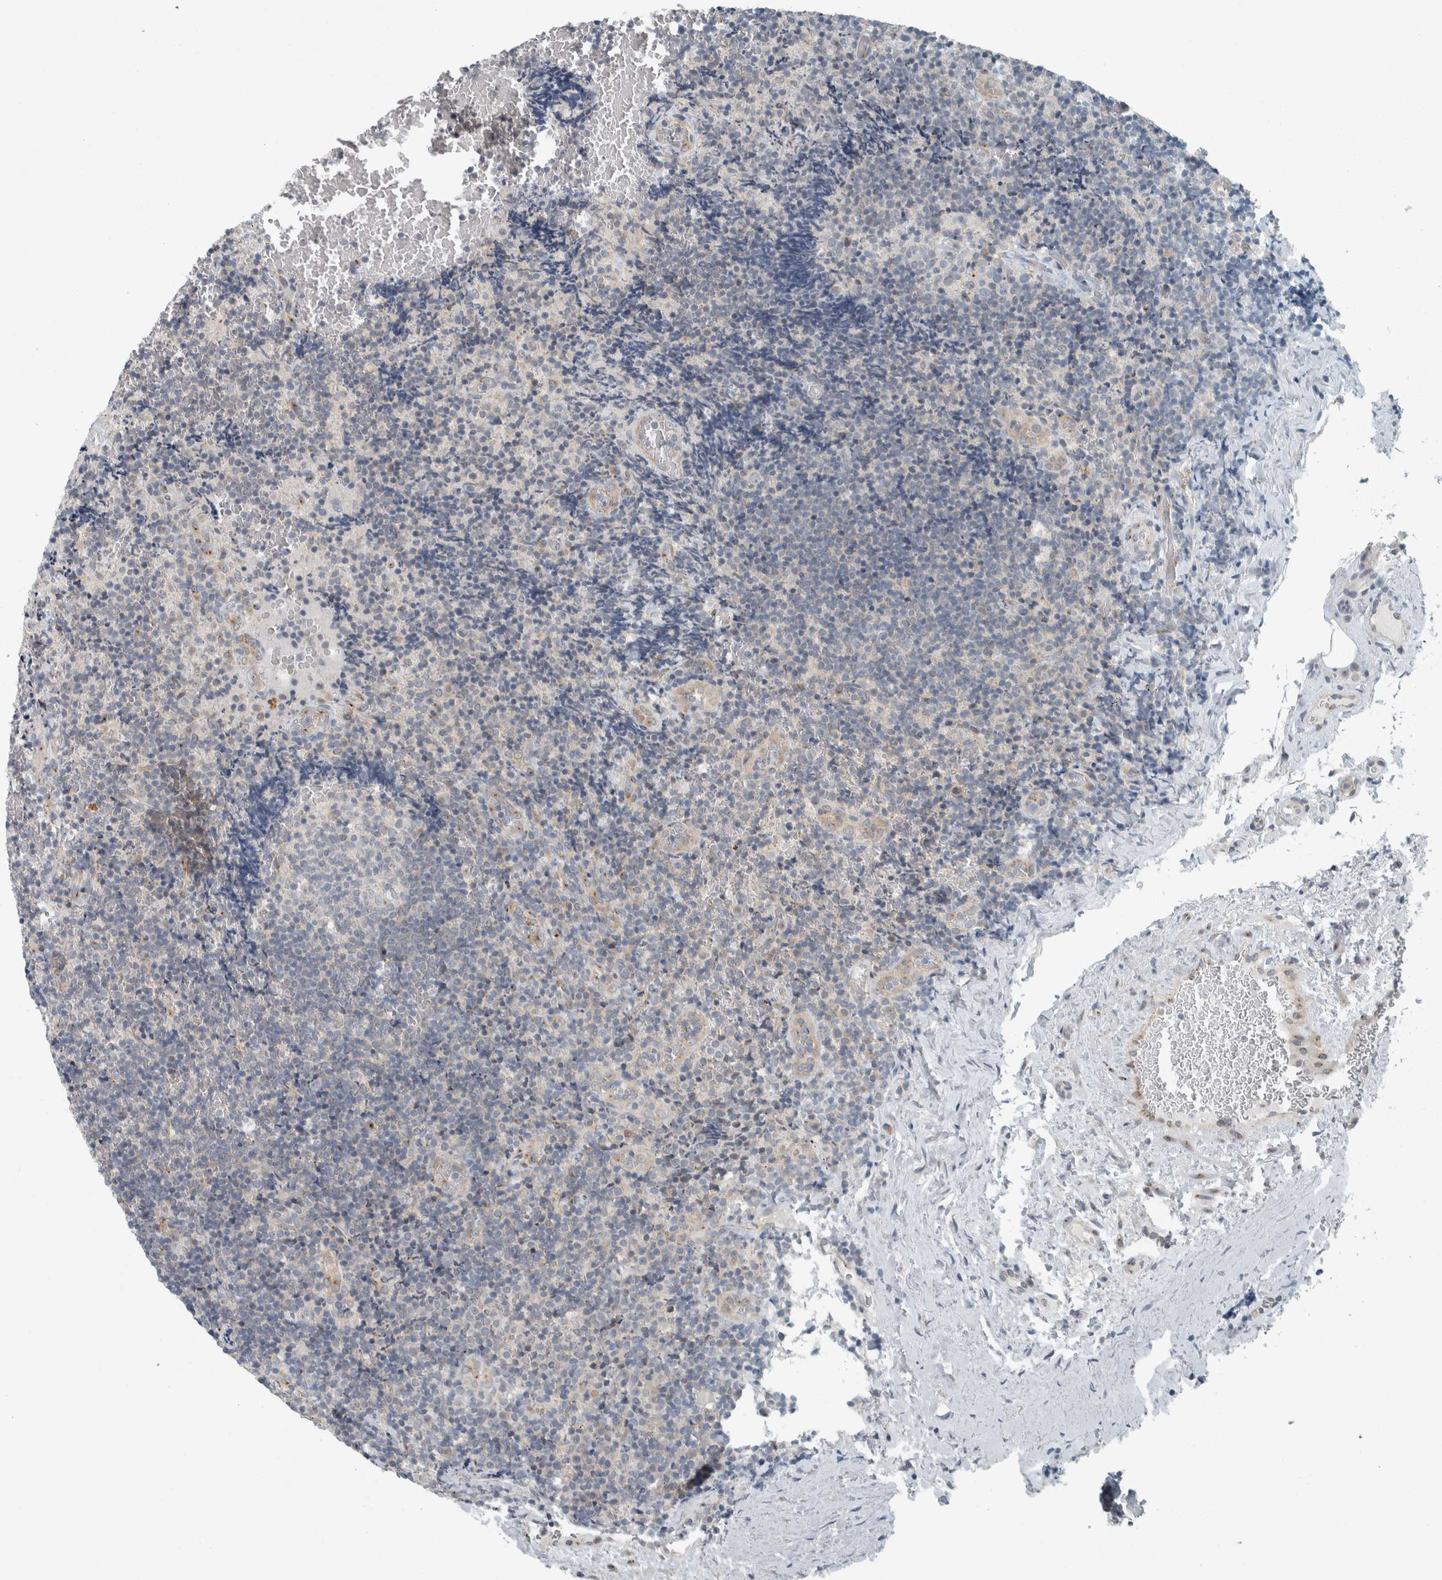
{"staining": {"intensity": "negative", "quantity": "none", "location": "none"}, "tissue": "lymphoma", "cell_type": "Tumor cells", "image_type": "cancer", "snomed": [{"axis": "morphology", "description": "Malignant lymphoma, non-Hodgkin's type, High grade"}, {"axis": "topography", "description": "Tonsil"}], "caption": "Tumor cells show no significant protein staining in malignant lymphoma, non-Hodgkin's type (high-grade). Brightfield microscopy of IHC stained with DAB (brown) and hematoxylin (blue), captured at high magnification.", "gene": "KIF1C", "patient": {"sex": "female", "age": 36}}